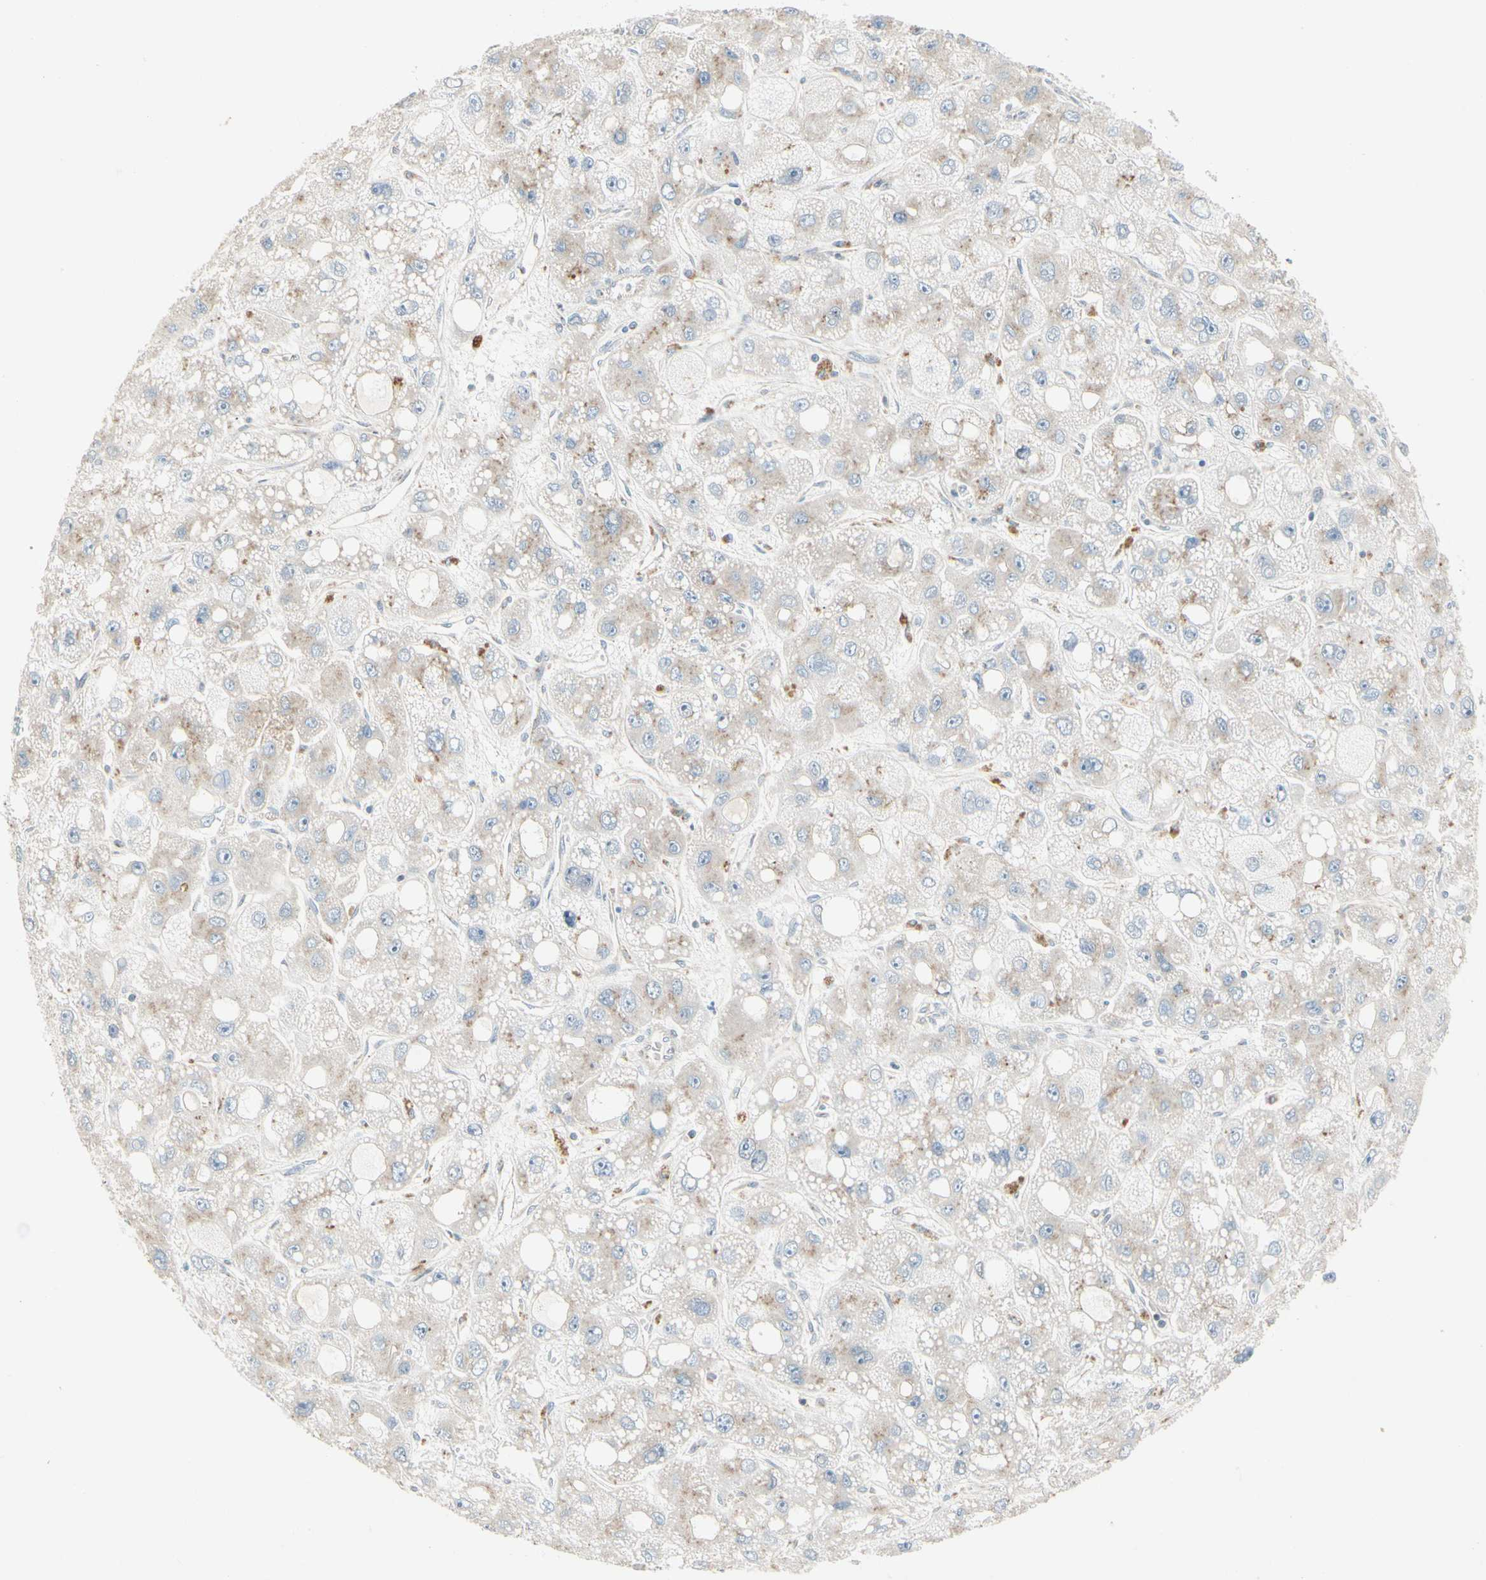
{"staining": {"intensity": "weak", "quantity": "<25%", "location": "cytoplasmic/membranous"}, "tissue": "liver cancer", "cell_type": "Tumor cells", "image_type": "cancer", "snomed": [{"axis": "morphology", "description": "Carcinoma, Hepatocellular, NOS"}, {"axis": "topography", "description": "Liver"}], "caption": "Immunohistochemistry of liver hepatocellular carcinoma displays no expression in tumor cells.", "gene": "ABCA3", "patient": {"sex": "male", "age": 55}}